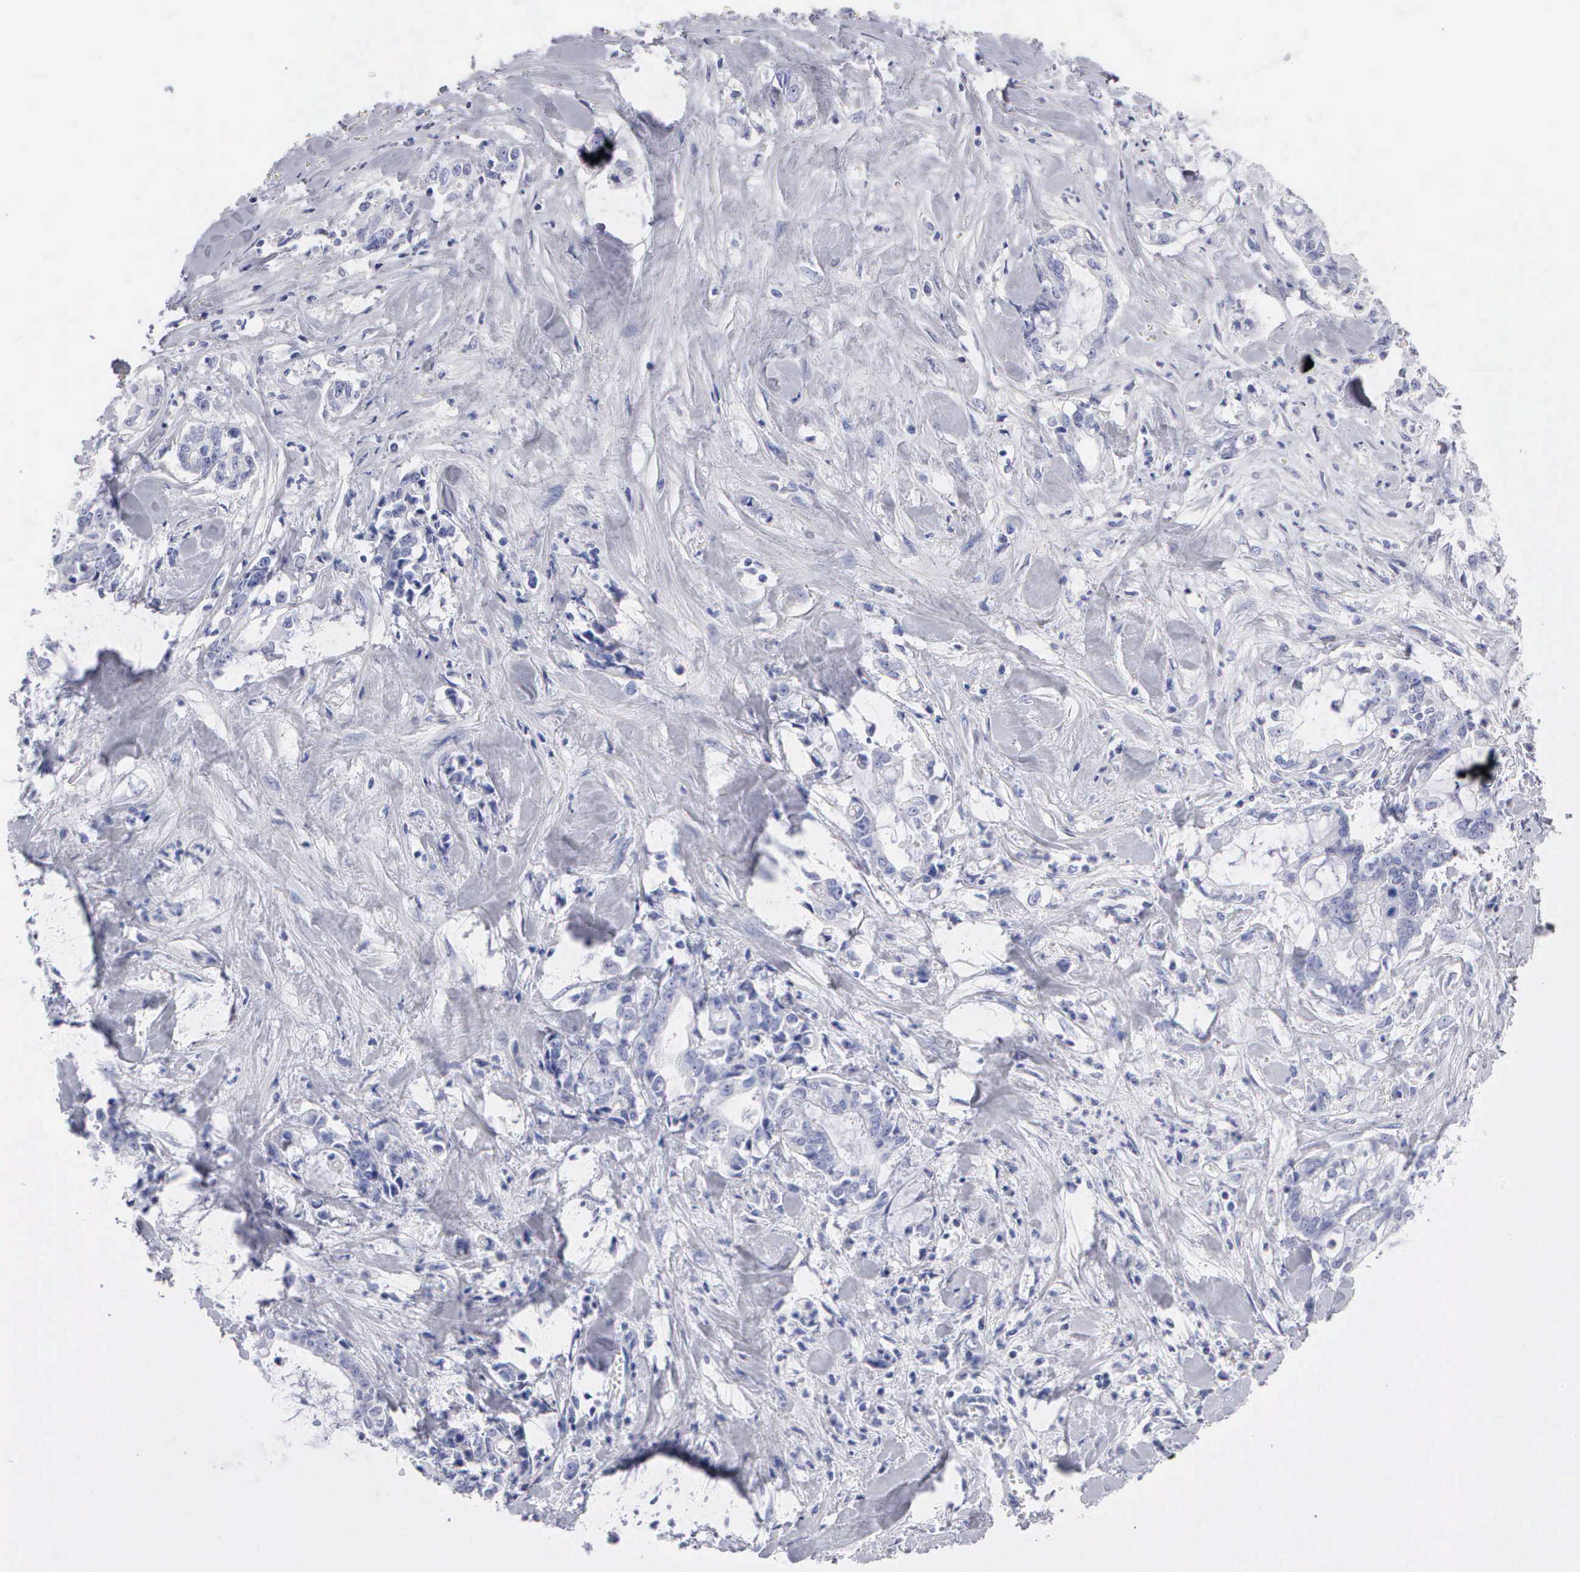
{"staining": {"intensity": "negative", "quantity": "none", "location": "none"}, "tissue": "liver cancer", "cell_type": "Tumor cells", "image_type": "cancer", "snomed": [{"axis": "morphology", "description": "Cholangiocarcinoma"}, {"axis": "topography", "description": "Liver"}], "caption": "DAB immunohistochemical staining of human liver cancer shows no significant staining in tumor cells.", "gene": "CYP19A1", "patient": {"sex": "male", "age": 57}}